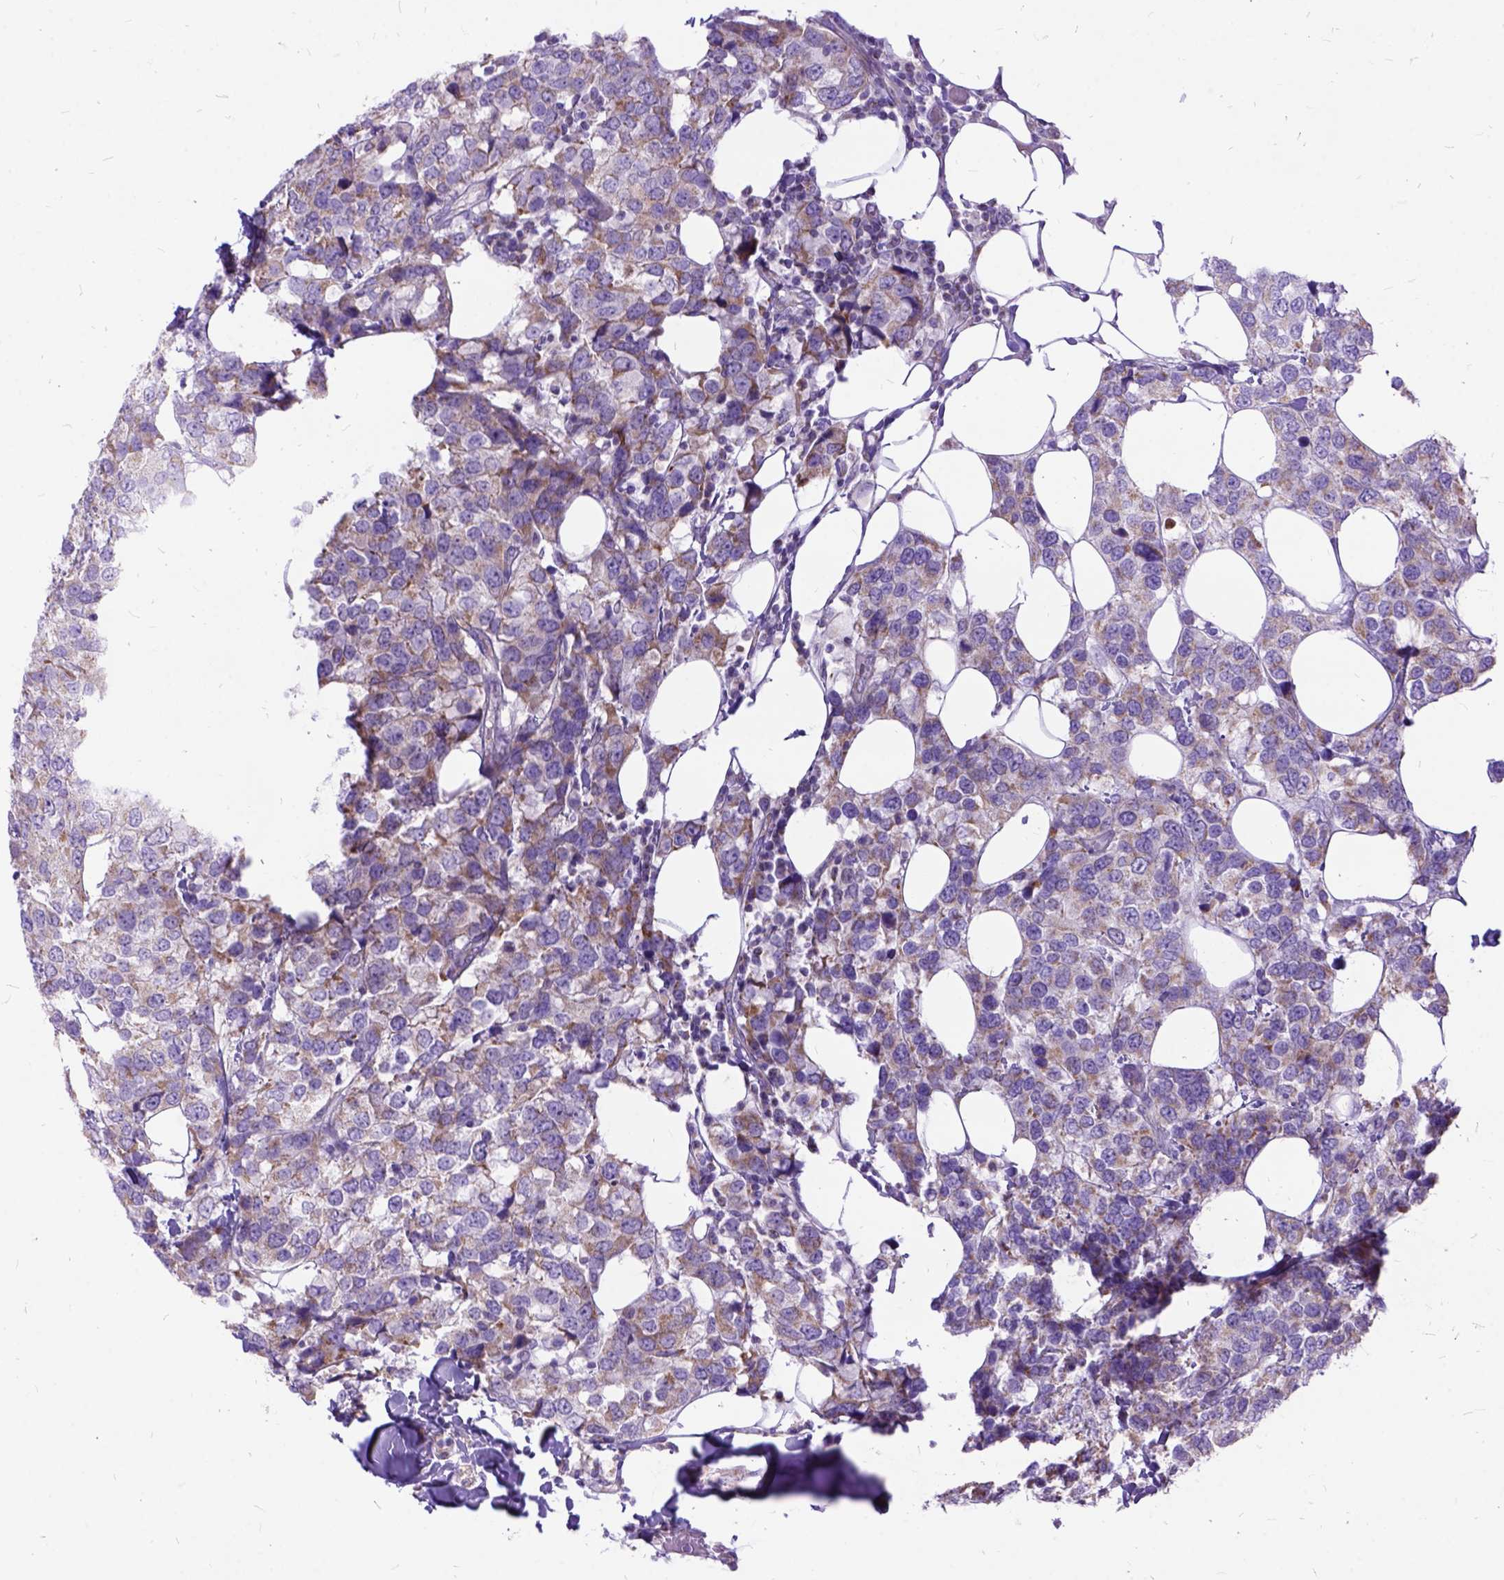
{"staining": {"intensity": "weak", "quantity": "25%-75%", "location": "cytoplasmic/membranous"}, "tissue": "breast cancer", "cell_type": "Tumor cells", "image_type": "cancer", "snomed": [{"axis": "morphology", "description": "Lobular carcinoma"}, {"axis": "topography", "description": "Breast"}], "caption": "Human breast lobular carcinoma stained with a protein marker demonstrates weak staining in tumor cells.", "gene": "CTAG2", "patient": {"sex": "female", "age": 59}}